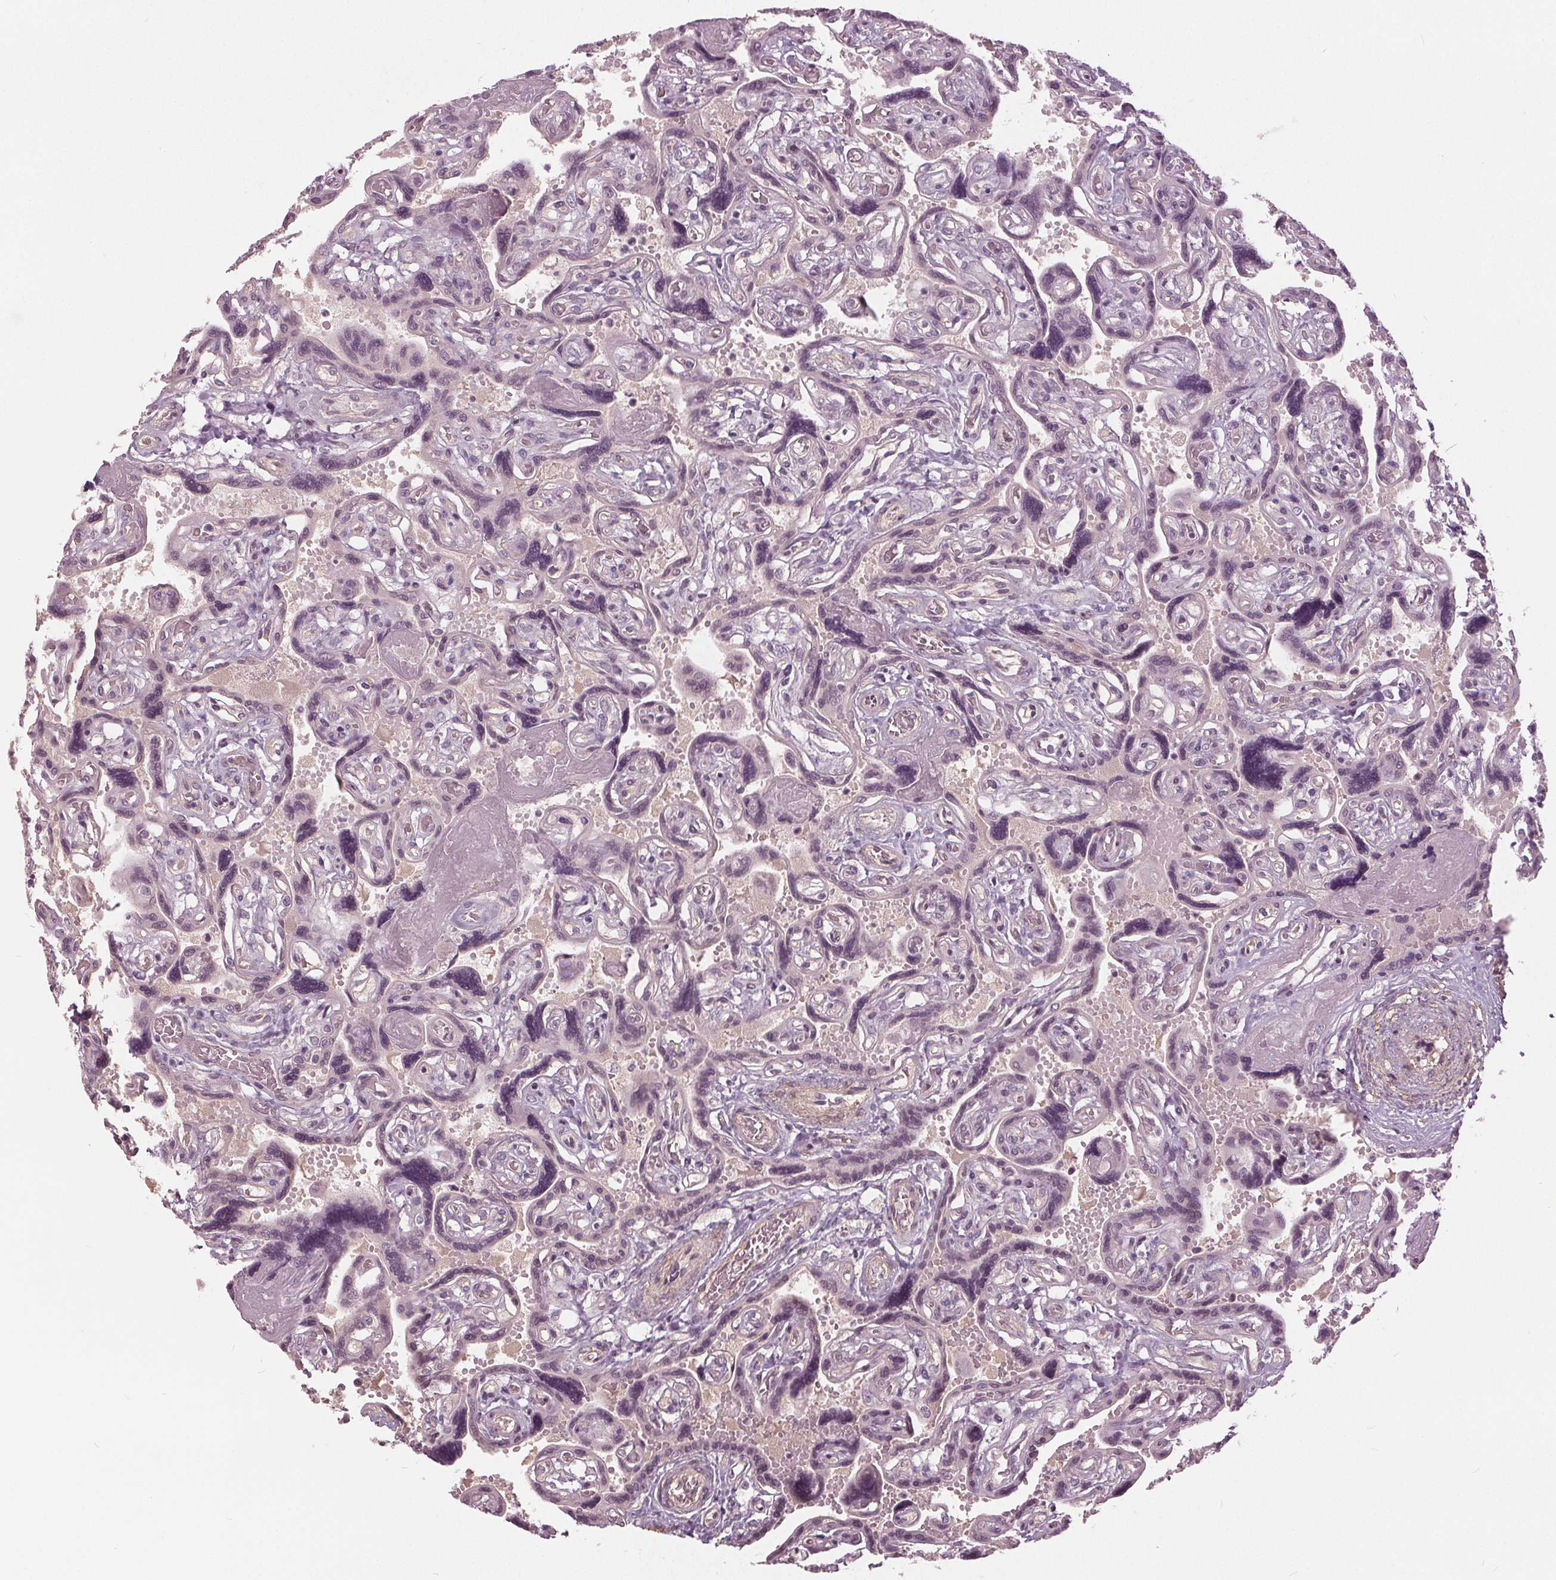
{"staining": {"intensity": "weak", "quantity": "25%-75%", "location": "cytoplasmic/membranous,nuclear"}, "tissue": "placenta", "cell_type": "Decidual cells", "image_type": "normal", "snomed": [{"axis": "morphology", "description": "Normal tissue, NOS"}, {"axis": "topography", "description": "Placenta"}], "caption": "Immunohistochemistry of unremarkable placenta demonstrates low levels of weak cytoplasmic/membranous,nuclear staining in about 25%-75% of decidual cells.", "gene": "KLK13", "patient": {"sex": "female", "age": 32}}